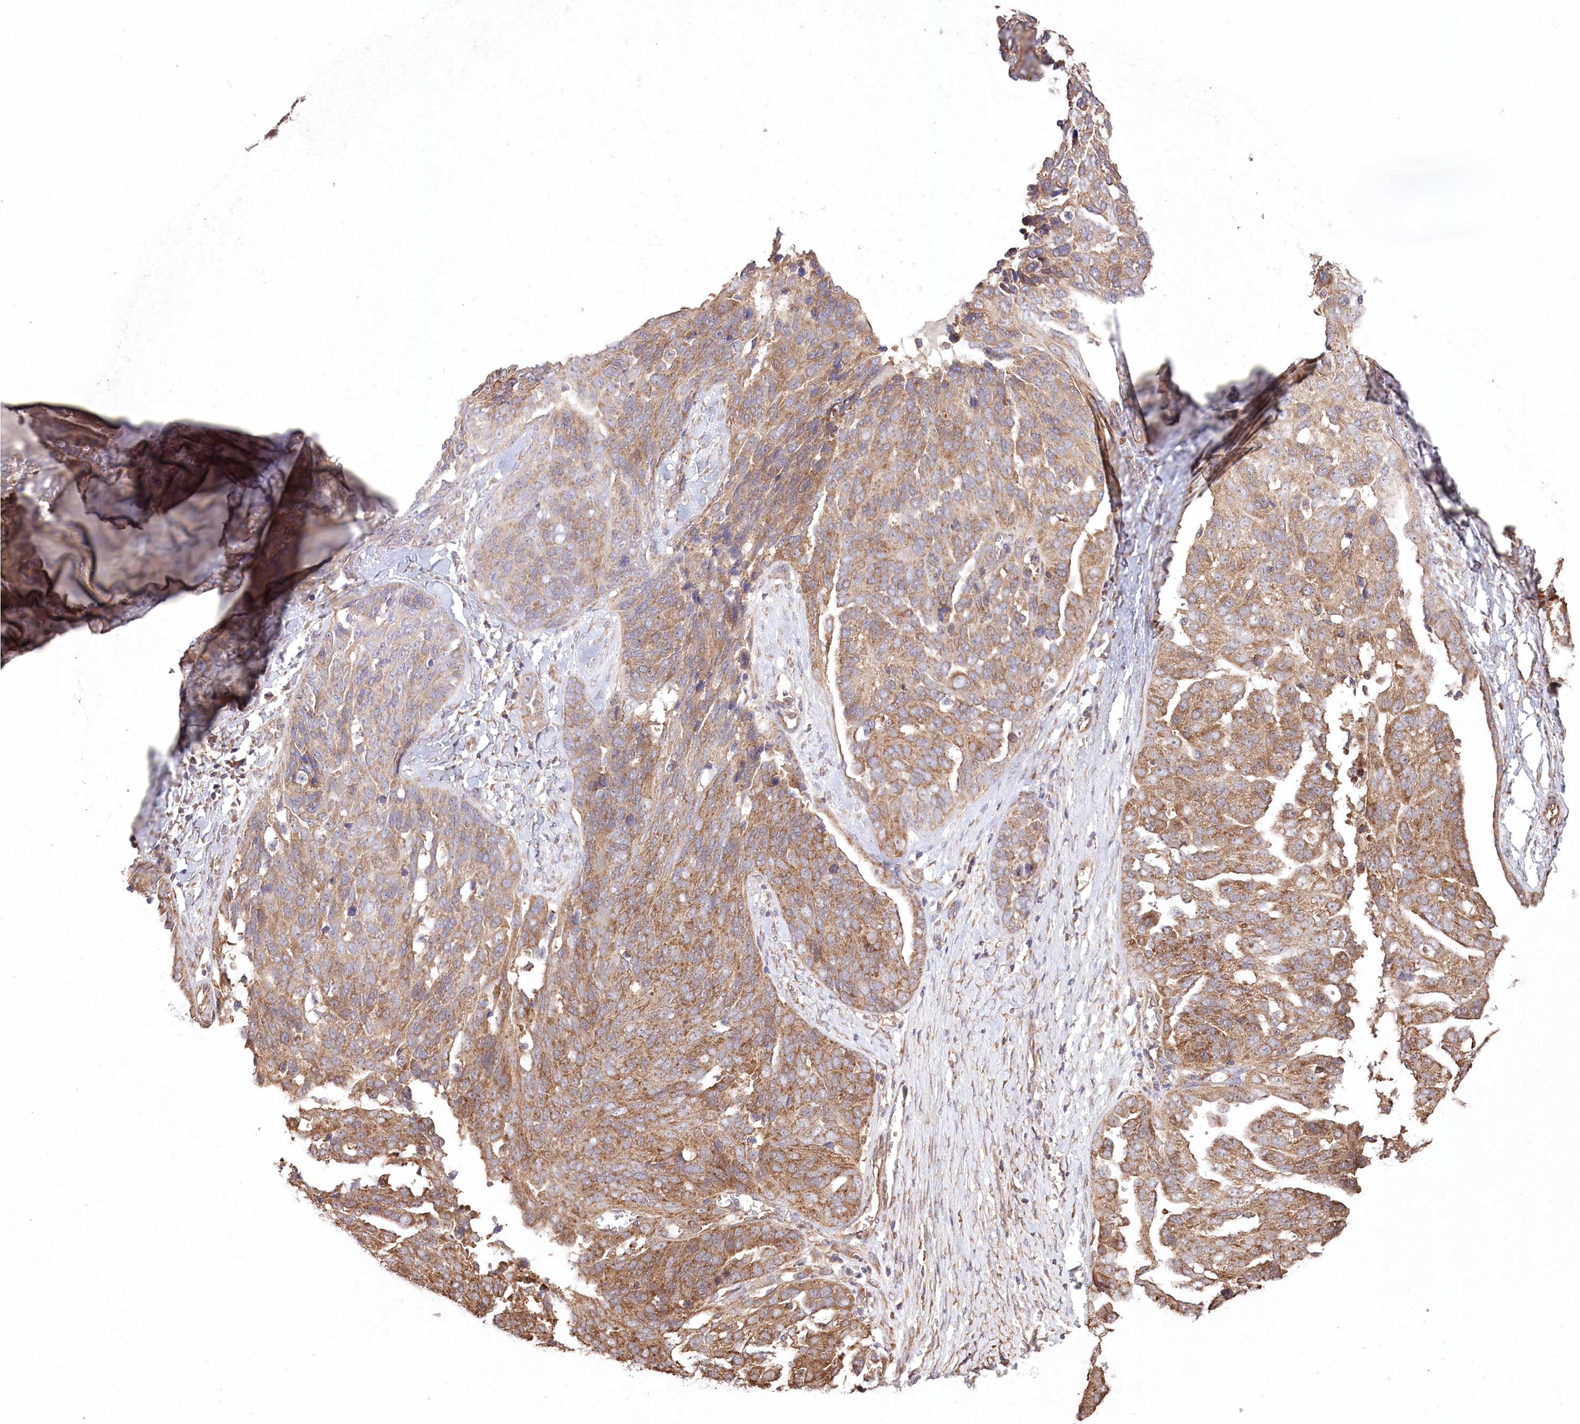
{"staining": {"intensity": "moderate", "quantity": ">75%", "location": "cytoplasmic/membranous"}, "tissue": "ovarian cancer", "cell_type": "Tumor cells", "image_type": "cancer", "snomed": [{"axis": "morphology", "description": "Cystadenocarcinoma, serous, NOS"}, {"axis": "topography", "description": "Ovary"}], "caption": "Tumor cells exhibit moderate cytoplasmic/membranous staining in approximately >75% of cells in ovarian serous cystadenocarcinoma.", "gene": "PRSS53", "patient": {"sex": "female", "age": 44}}